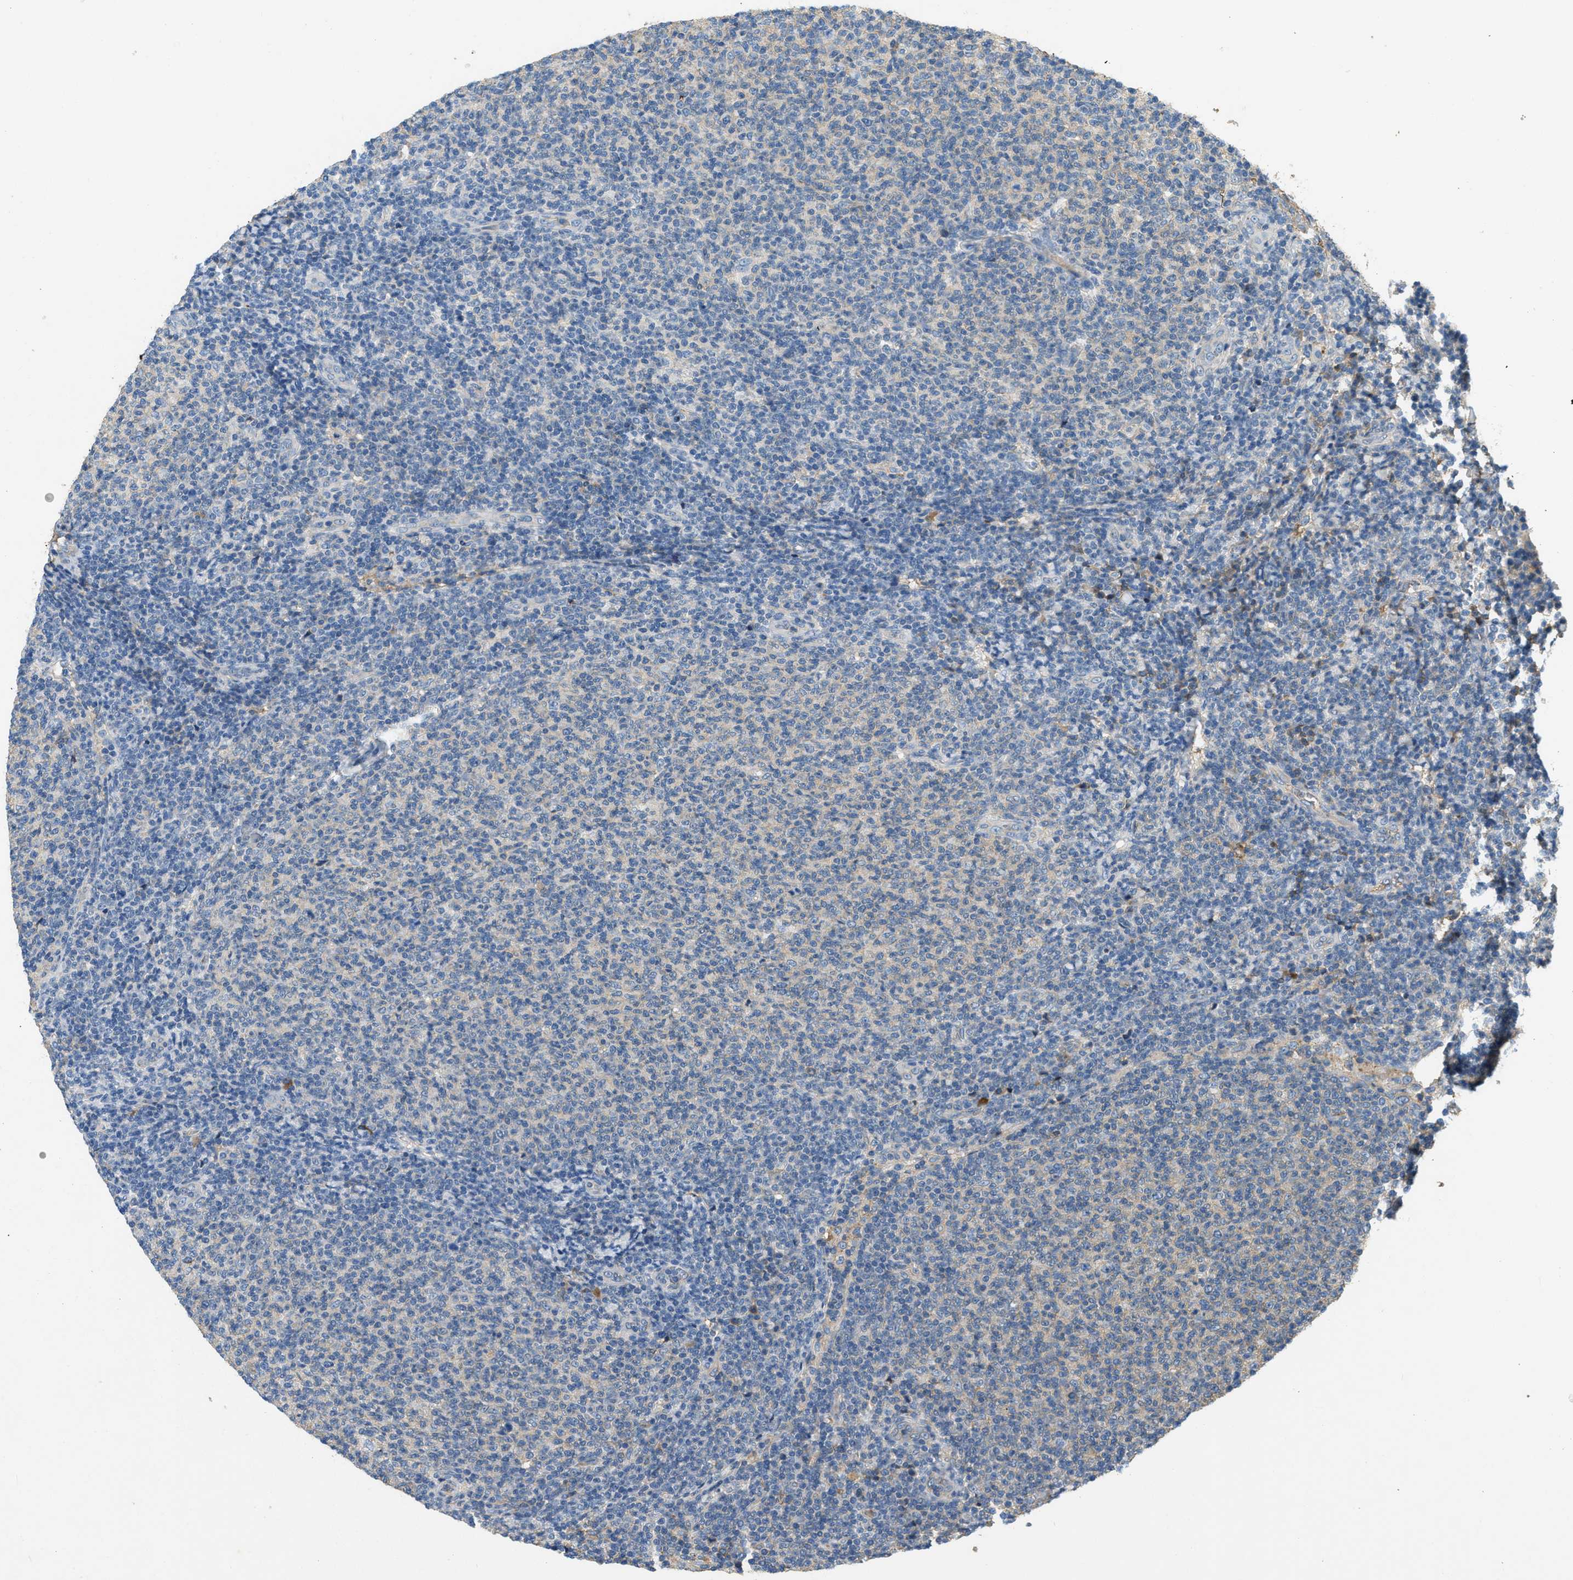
{"staining": {"intensity": "negative", "quantity": "none", "location": "none"}, "tissue": "lymphoma", "cell_type": "Tumor cells", "image_type": "cancer", "snomed": [{"axis": "morphology", "description": "Malignant lymphoma, non-Hodgkin's type, Low grade"}, {"axis": "topography", "description": "Lymph node"}], "caption": "Tumor cells show no significant protein positivity in lymphoma.", "gene": "STC1", "patient": {"sex": "male", "age": 66}}